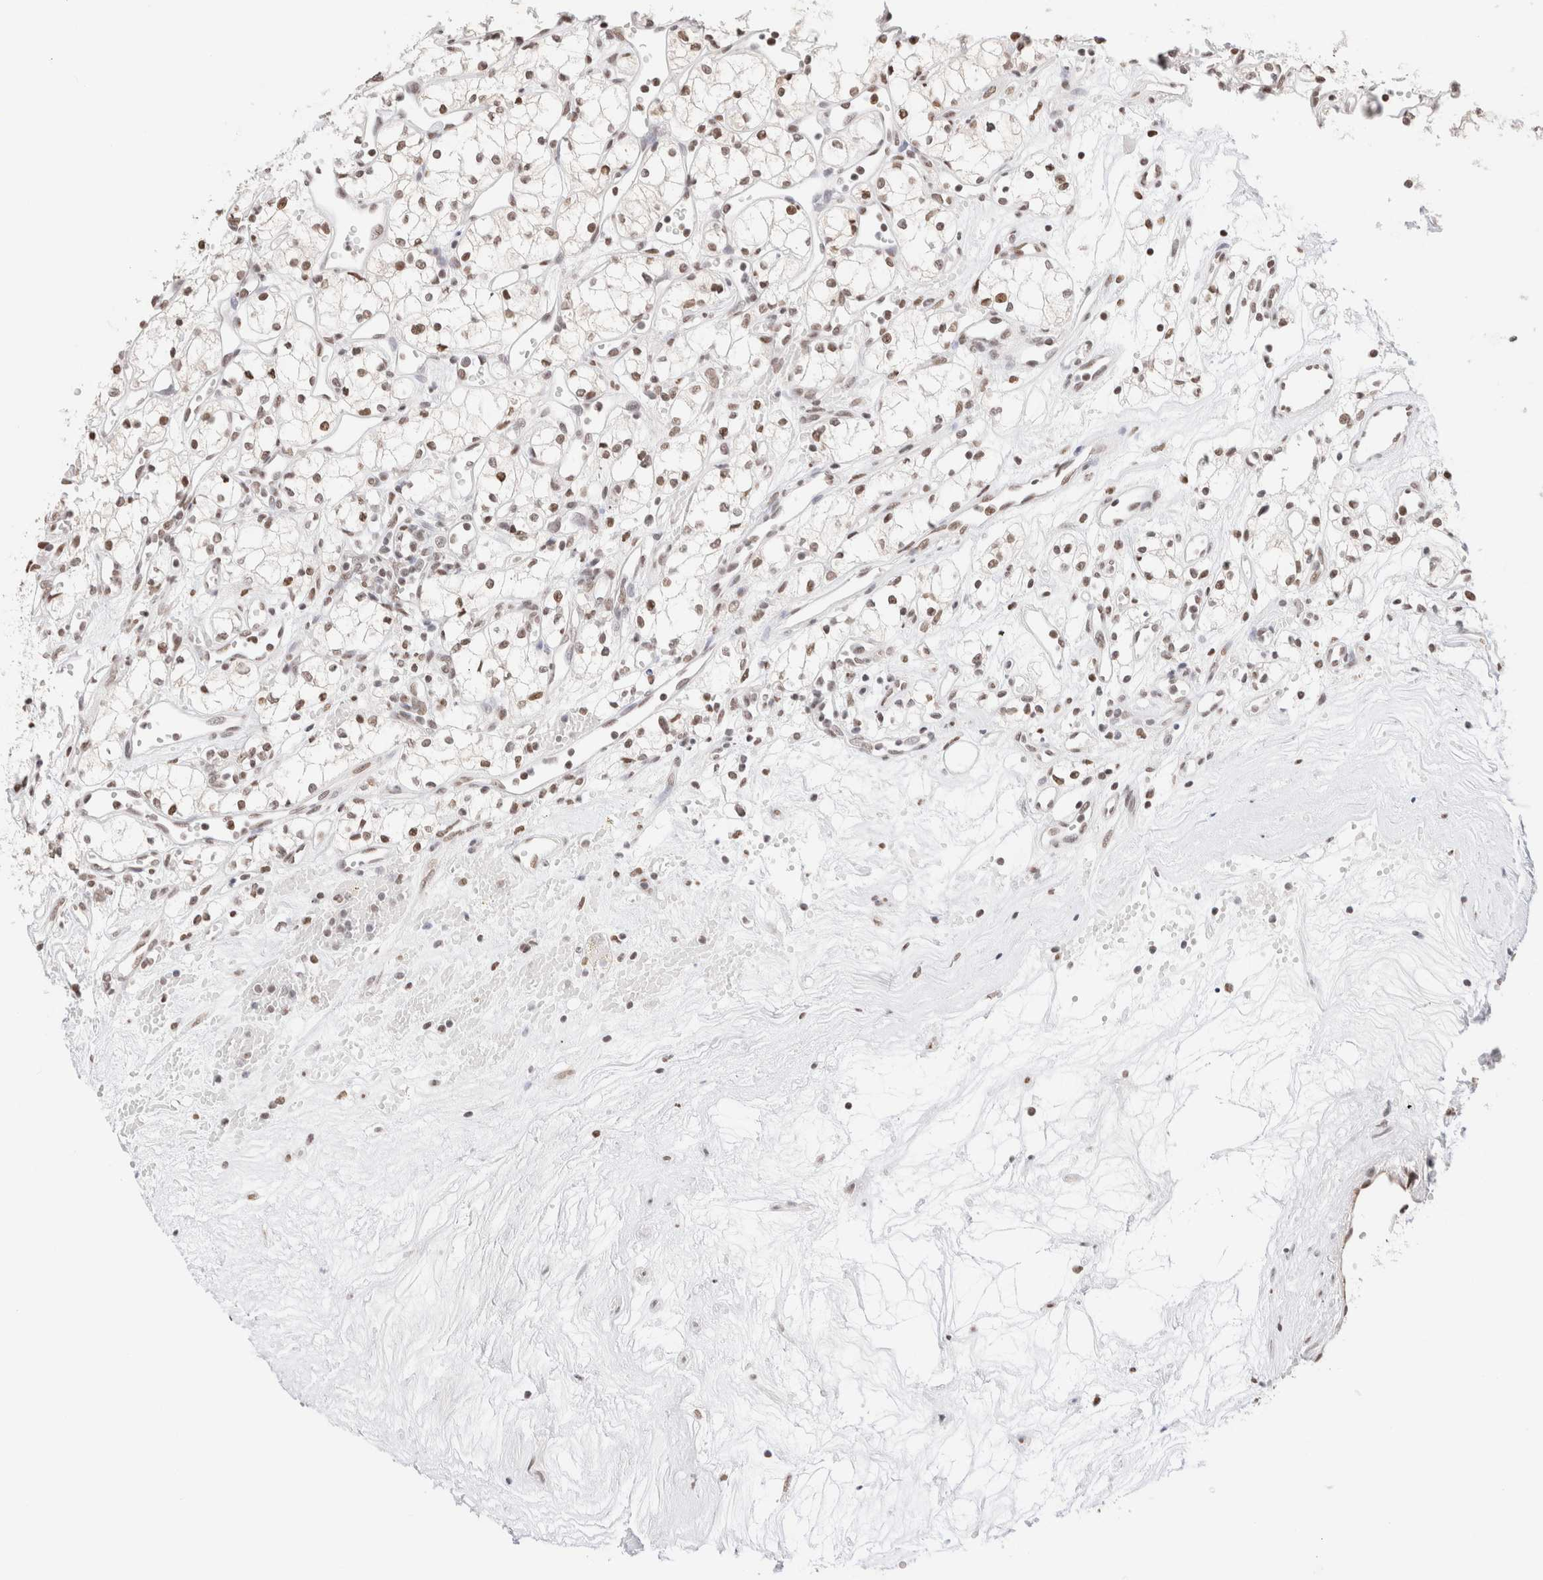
{"staining": {"intensity": "moderate", "quantity": ">75%", "location": "nuclear"}, "tissue": "renal cancer", "cell_type": "Tumor cells", "image_type": "cancer", "snomed": [{"axis": "morphology", "description": "Adenocarcinoma, NOS"}, {"axis": "topography", "description": "Kidney"}], "caption": "A brown stain highlights moderate nuclear positivity of a protein in human renal adenocarcinoma tumor cells.", "gene": "SUPT3H", "patient": {"sex": "male", "age": 59}}